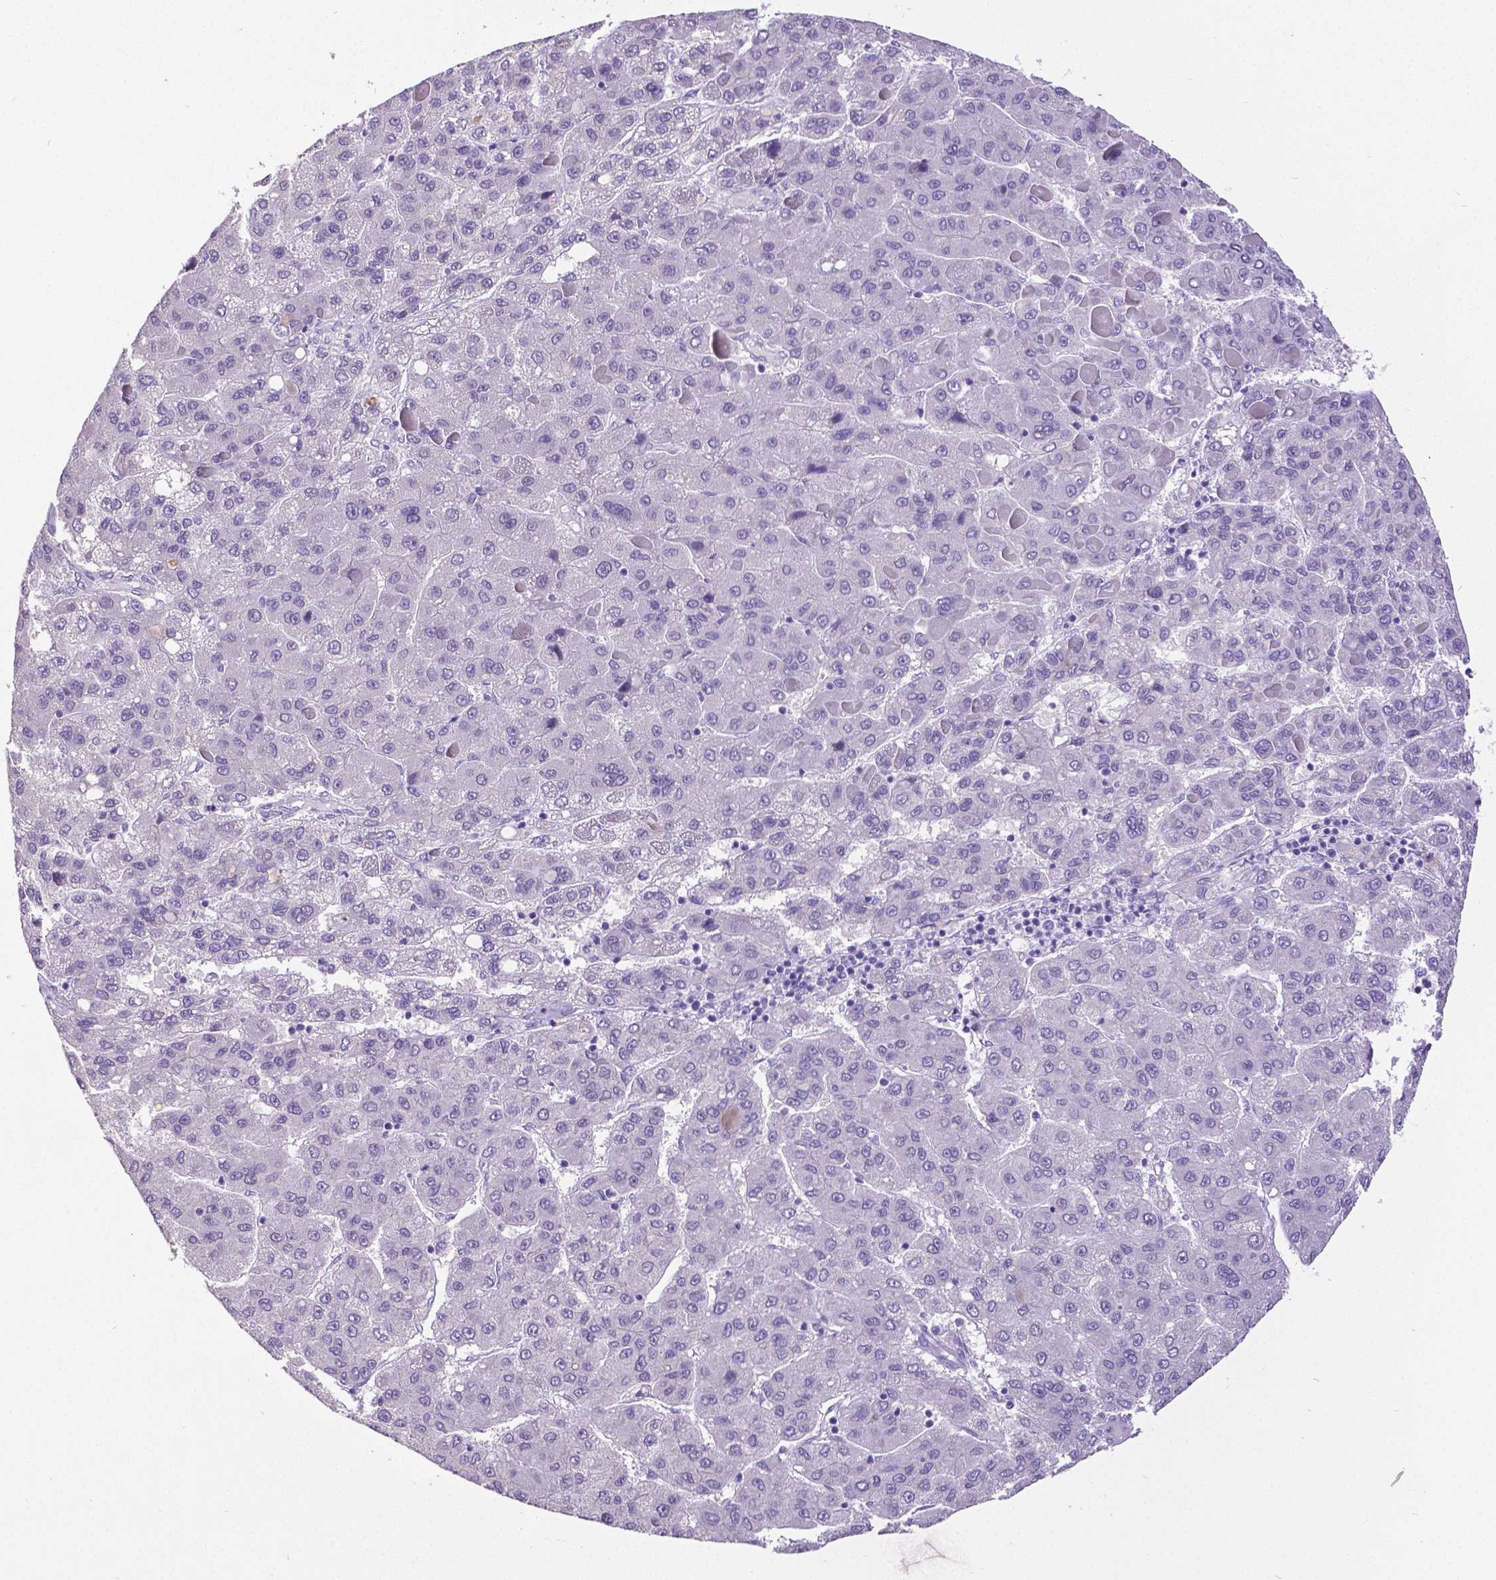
{"staining": {"intensity": "negative", "quantity": "none", "location": "none"}, "tissue": "liver cancer", "cell_type": "Tumor cells", "image_type": "cancer", "snomed": [{"axis": "morphology", "description": "Carcinoma, Hepatocellular, NOS"}, {"axis": "topography", "description": "Liver"}], "caption": "The histopathology image exhibits no significant positivity in tumor cells of liver hepatocellular carcinoma.", "gene": "SATB2", "patient": {"sex": "female", "age": 82}}